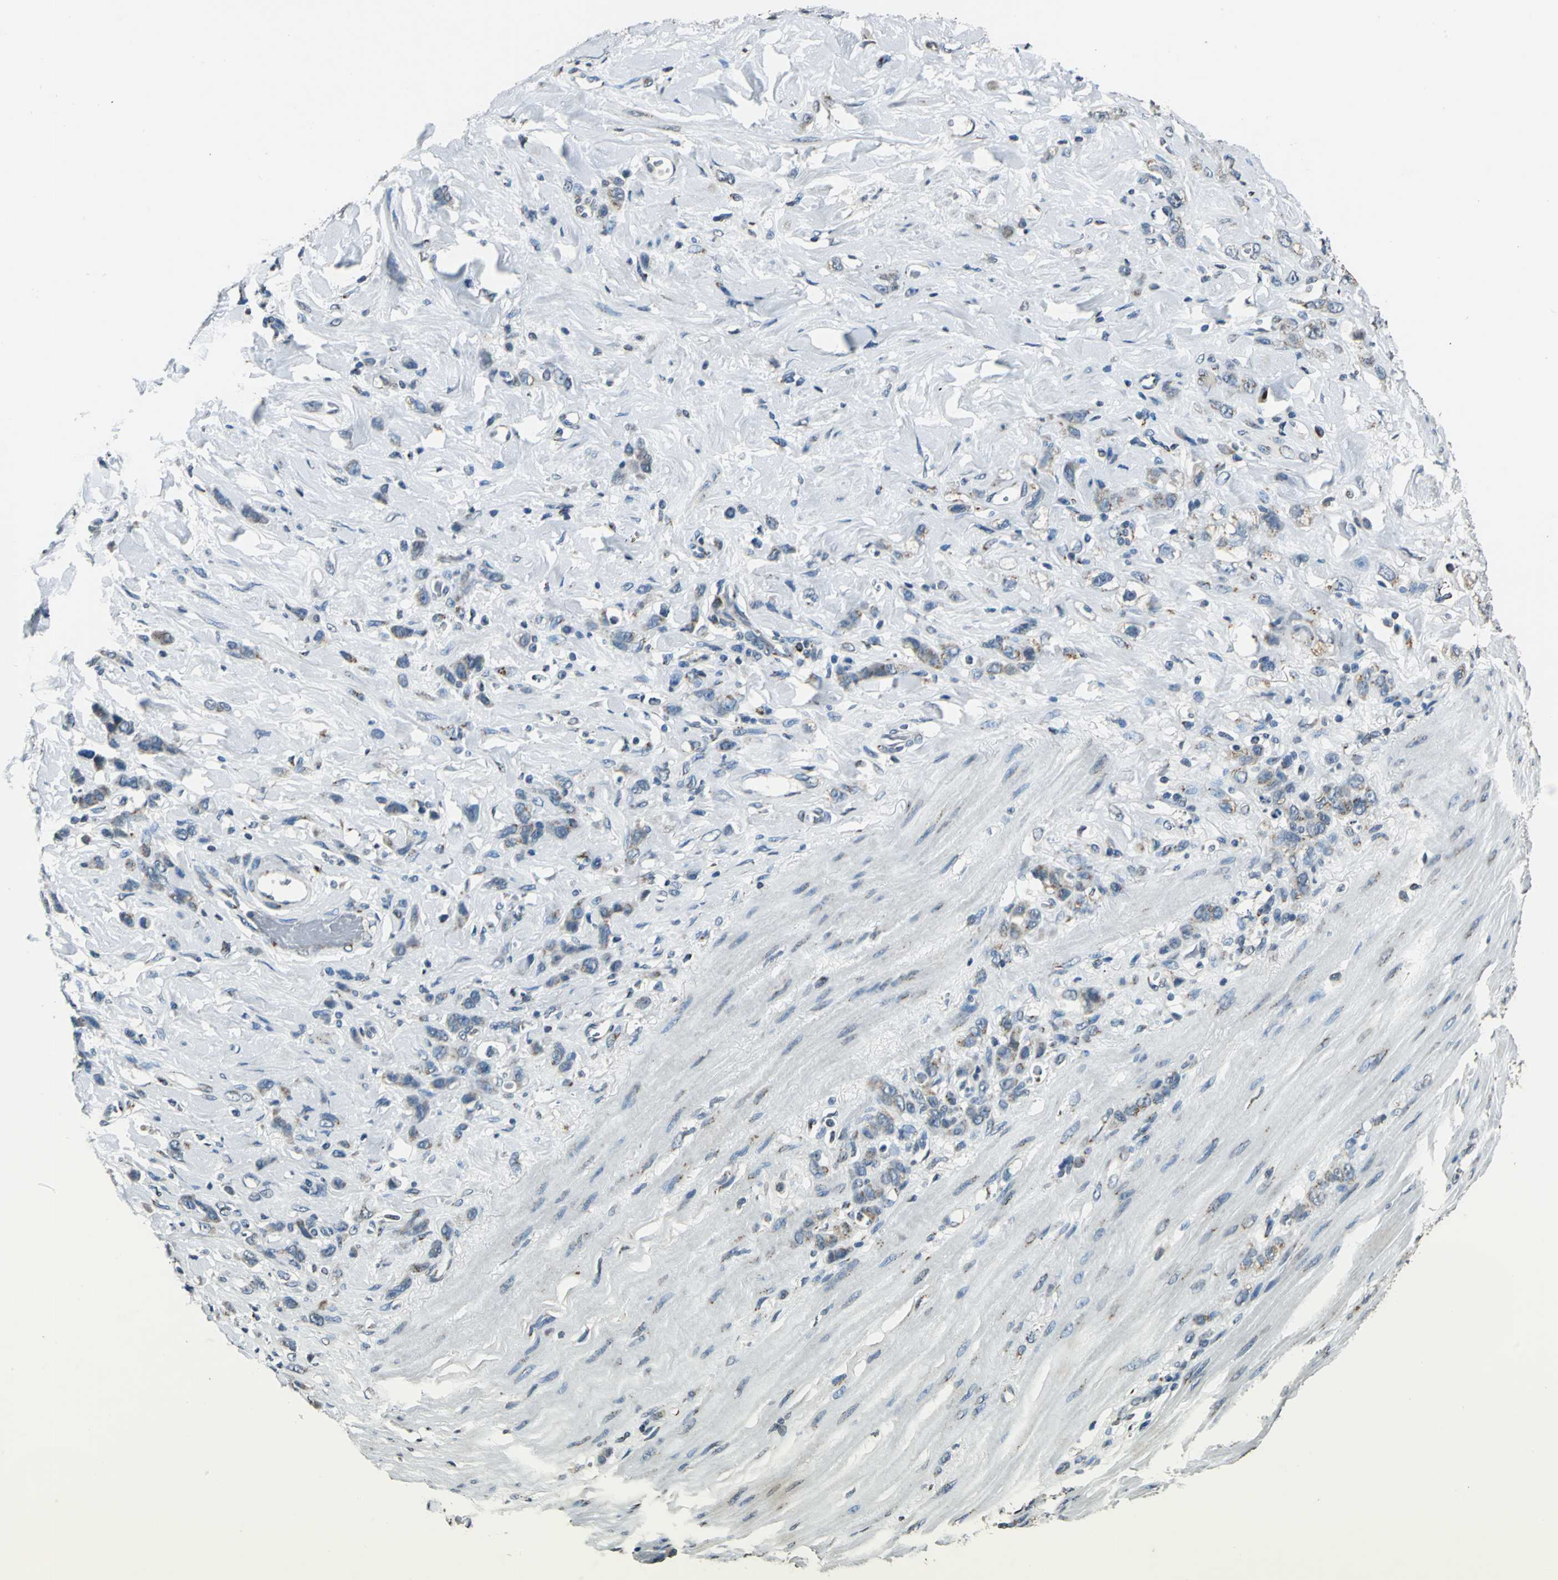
{"staining": {"intensity": "weak", "quantity": "25%-75%", "location": "cytoplasmic/membranous"}, "tissue": "stomach cancer", "cell_type": "Tumor cells", "image_type": "cancer", "snomed": [{"axis": "morphology", "description": "Normal tissue, NOS"}, {"axis": "morphology", "description": "Adenocarcinoma, NOS"}, {"axis": "topography", "description": "Stomach"}], "caption": "Immunohistochemical staining of human stomach cancer (adenocarcinoma) exhibits low levels of weak cytoplasmic/membranous expression in approximately 25%-75% of tumor cells.", "gene": "TMEM115", "patient": {"sex": "male", "age": 82}}